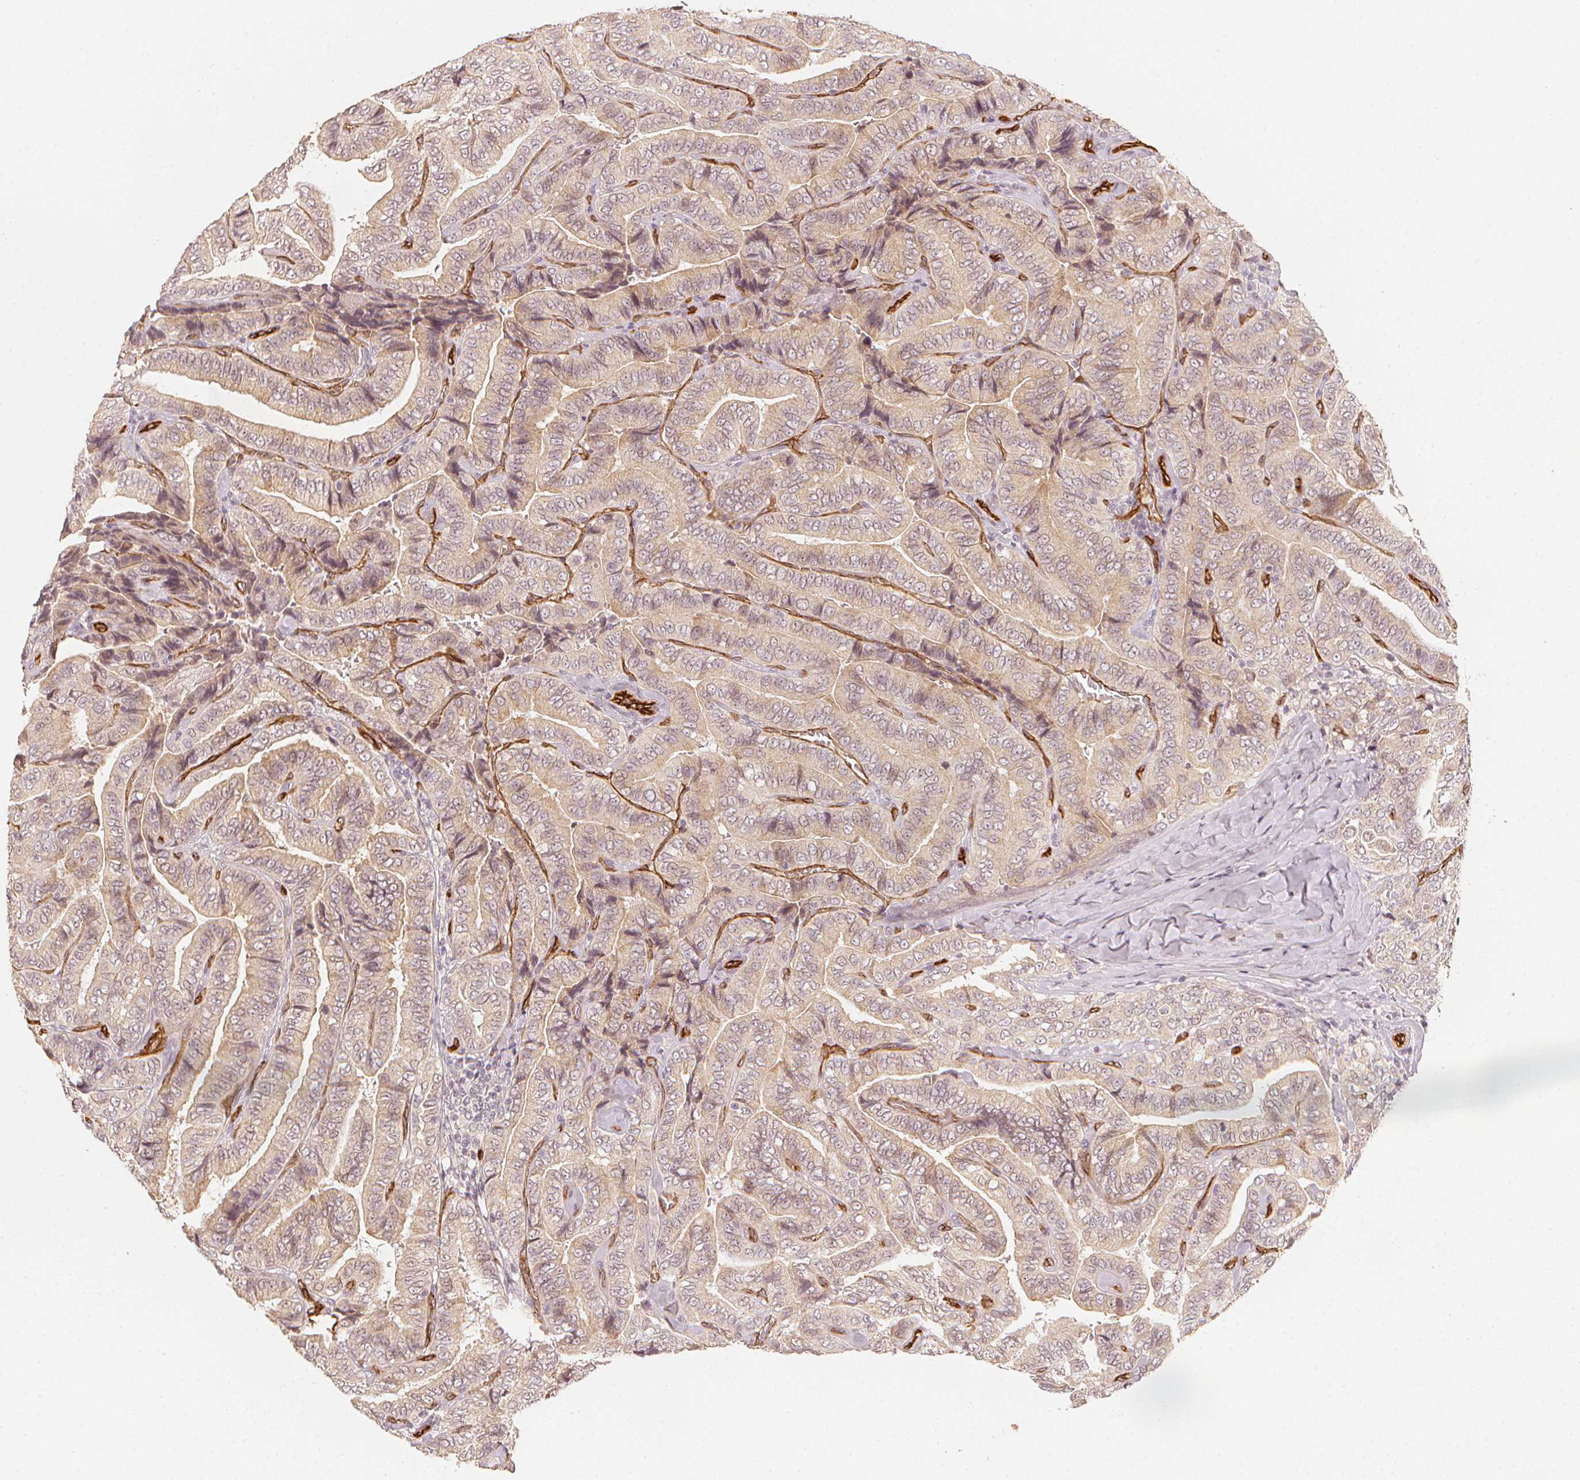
{"staining": {"intensity": "weak", "quantity": ">75%", "location": "cytoplasmic/membranous"}, "tissue": "thyroid cancer", "cell_type": "Tumor cells", "image_type": "cancer", "snomed": [{"axis": "morphology", "description": "Papillary adenocarcinoma, NOS"}, {"axis": "topography", "description": "Thyroid gland"}], "caption": "Human thyroid cancer (papillary adenocarcinoma) stained with a protein marker displays weak staining in tumor cells.", "gene": "CIB1", "patient": {"sex": "male", "age": 61}}